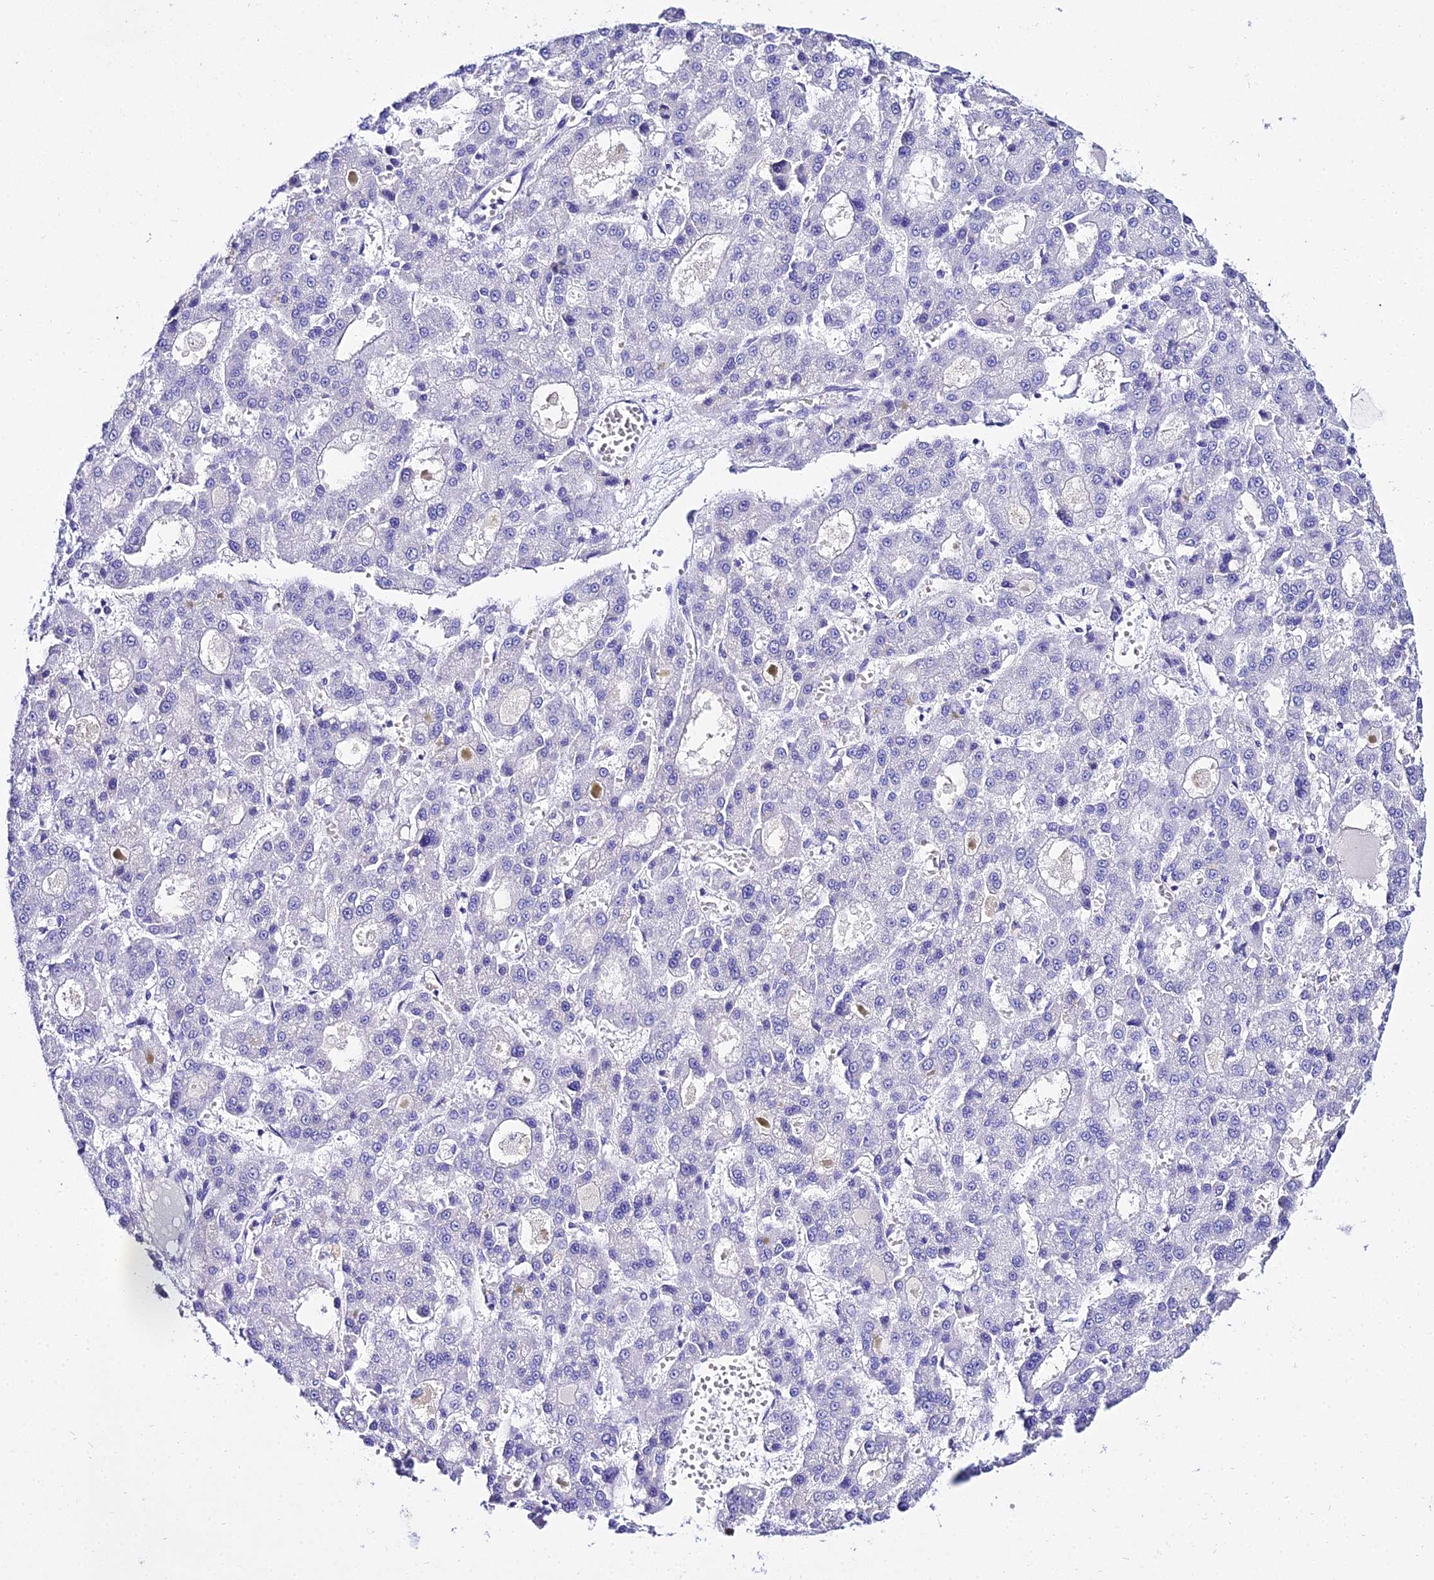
{"staining": {"intensity": "negative", "quantity": "none", "location": "none"}, "tissue": "liver cancer", "cell_type": "Tumor cells", "image_type": "cancer", "snomed": [{"axis": "morphology", "description": "Carcinoma, Hepatocellular, NOS"}, {"axis": "topography", "description": "Liver"}], "caption": "An immunohistochemistry (IHC) micrograph of liver cancer (hepatocellular carcinoma) is shown. There is no staining in tumor cells of liver cancer (hepatocellular carcinoma).", "gene": "TUBA3D", "patient": {"sex": "male", "age": 70}}